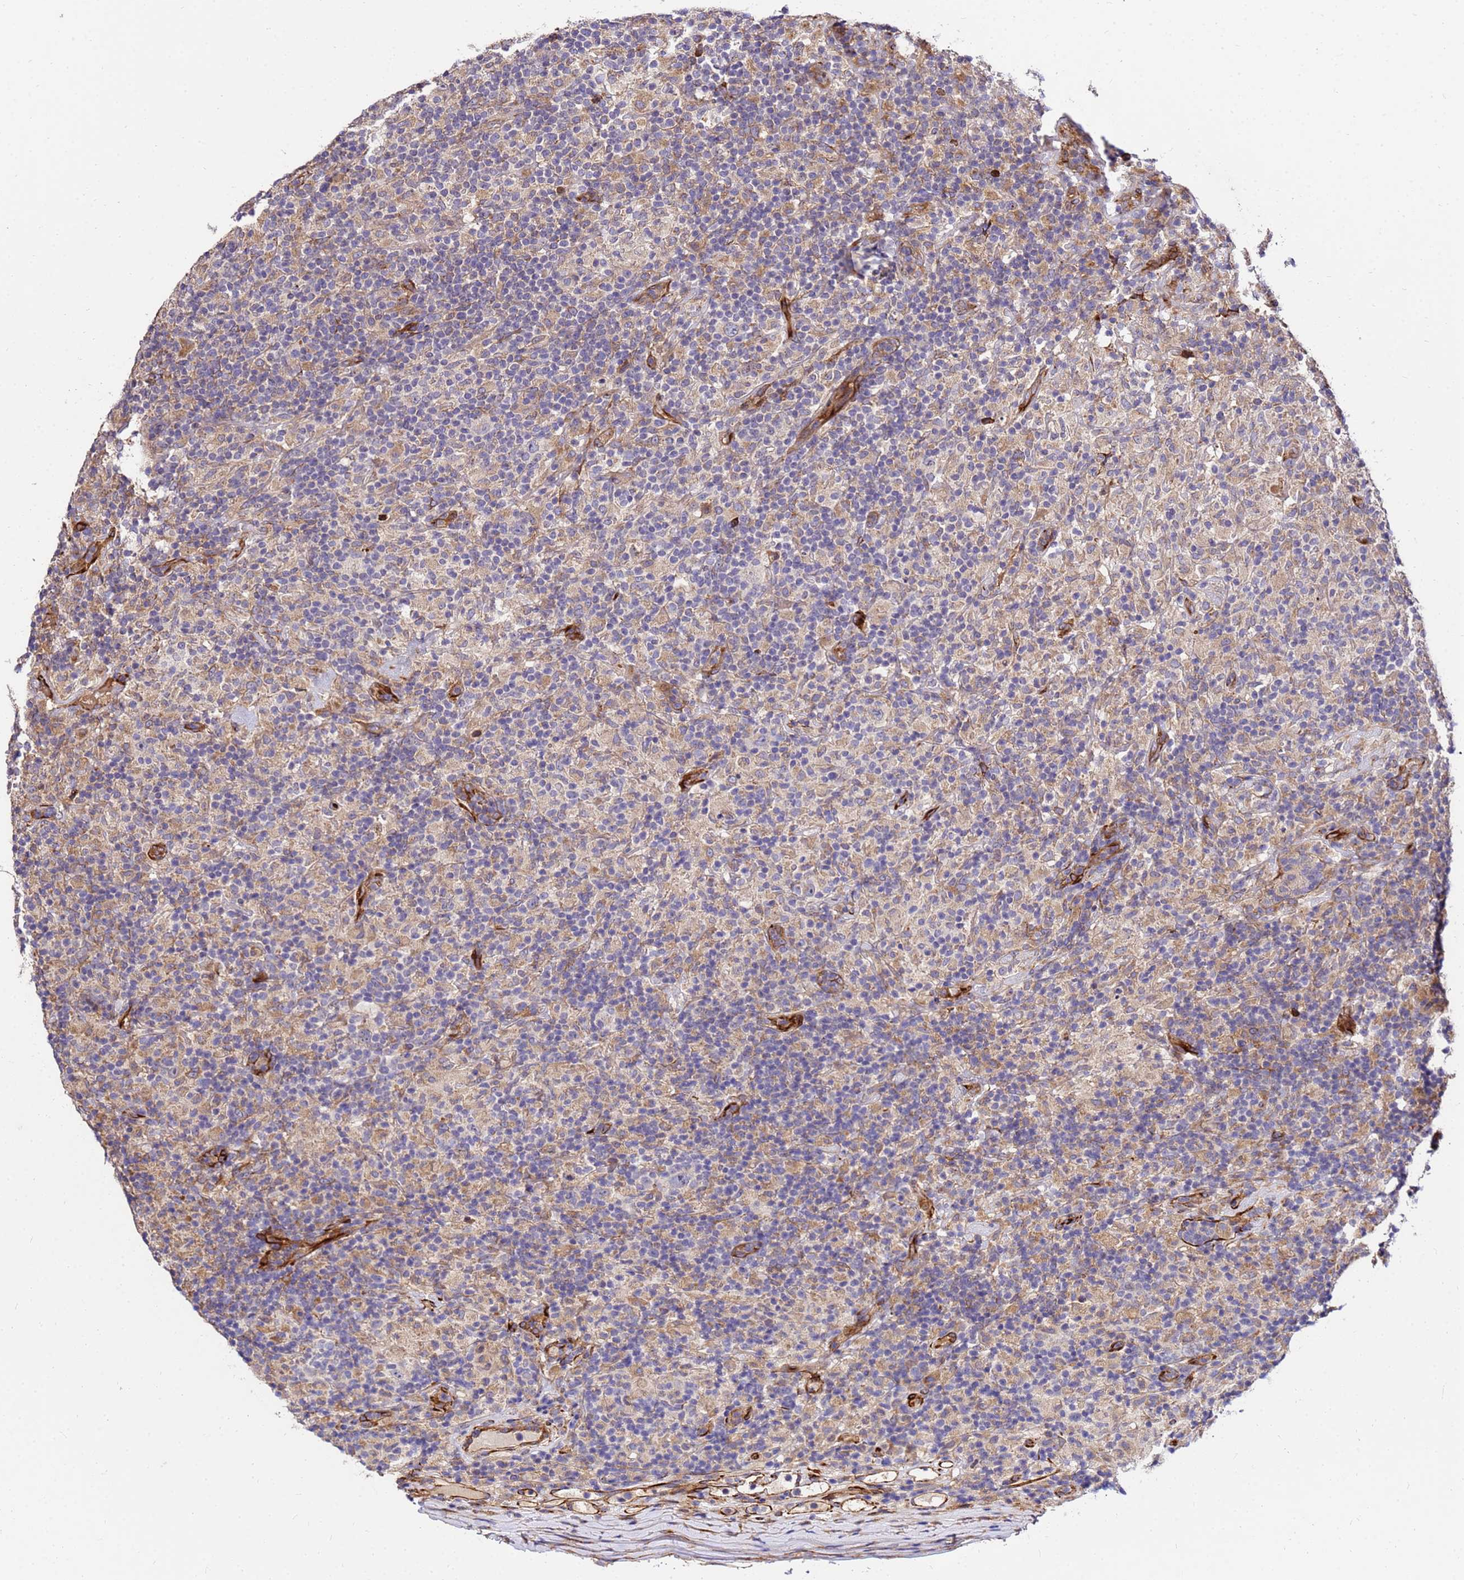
{"staining": {"intensity": "weak", "quantity": ">75%", "location": "cytoplasmic/membranous"}, "tissue": "lymphoma", "cell_type": "Tumor cells", "image_type": "cancer", "snomed": [{"axis": "morphology", "description": "Hodgkin's disease, NOS"}, {"axis": "topography", "description": "Lymph node"}], "caption": "The image reveals immunohistochemical staining of lymphoma. There is weak cytoplasmic/membranous positivity is identified in approximately >75% of tumor cells.", "gene": "WWC2", "patient": {"sex": "male", "age": 70}}